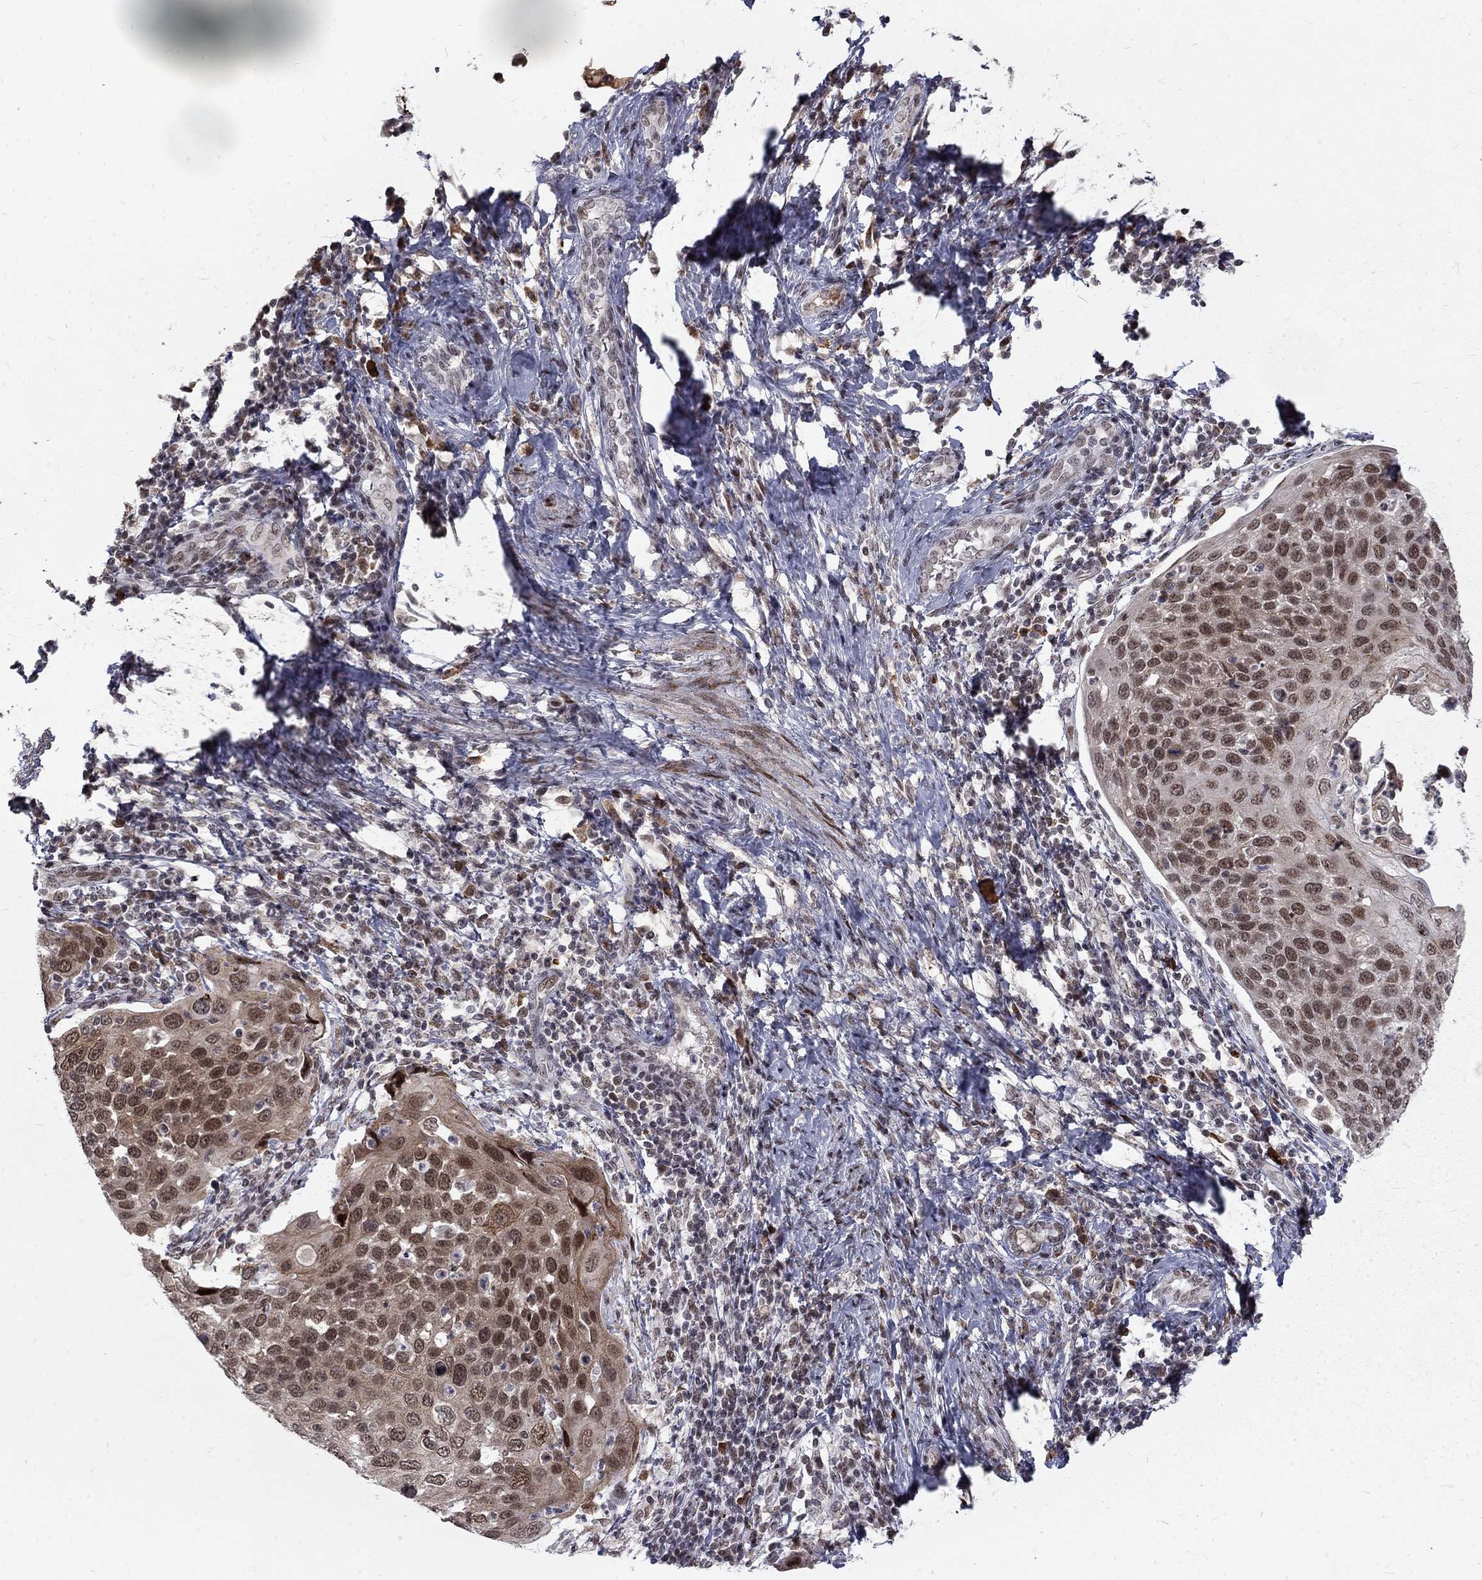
{"staining": {"intensity": "moderate", "quantity": "25%-75%", "location": "nuclear"}, "tissue": "cervical cancer", "cell_type": "Tumor cells", "image_type": "cancer", "snomed": [{"axis": "morphology", "description": "Squamous cell carcinoma, NOS"}, {"axis": "topography", "description": "Cervix"}], "caption": "Immunohistochemical staining of squamous cell carcinoma (cervical) displays medium levels of moderate nuclear protein expression in about 25%-75% of tumor cells.", "gene": "TCEAL1", "patient": {"sex": "female", "age": 54}}